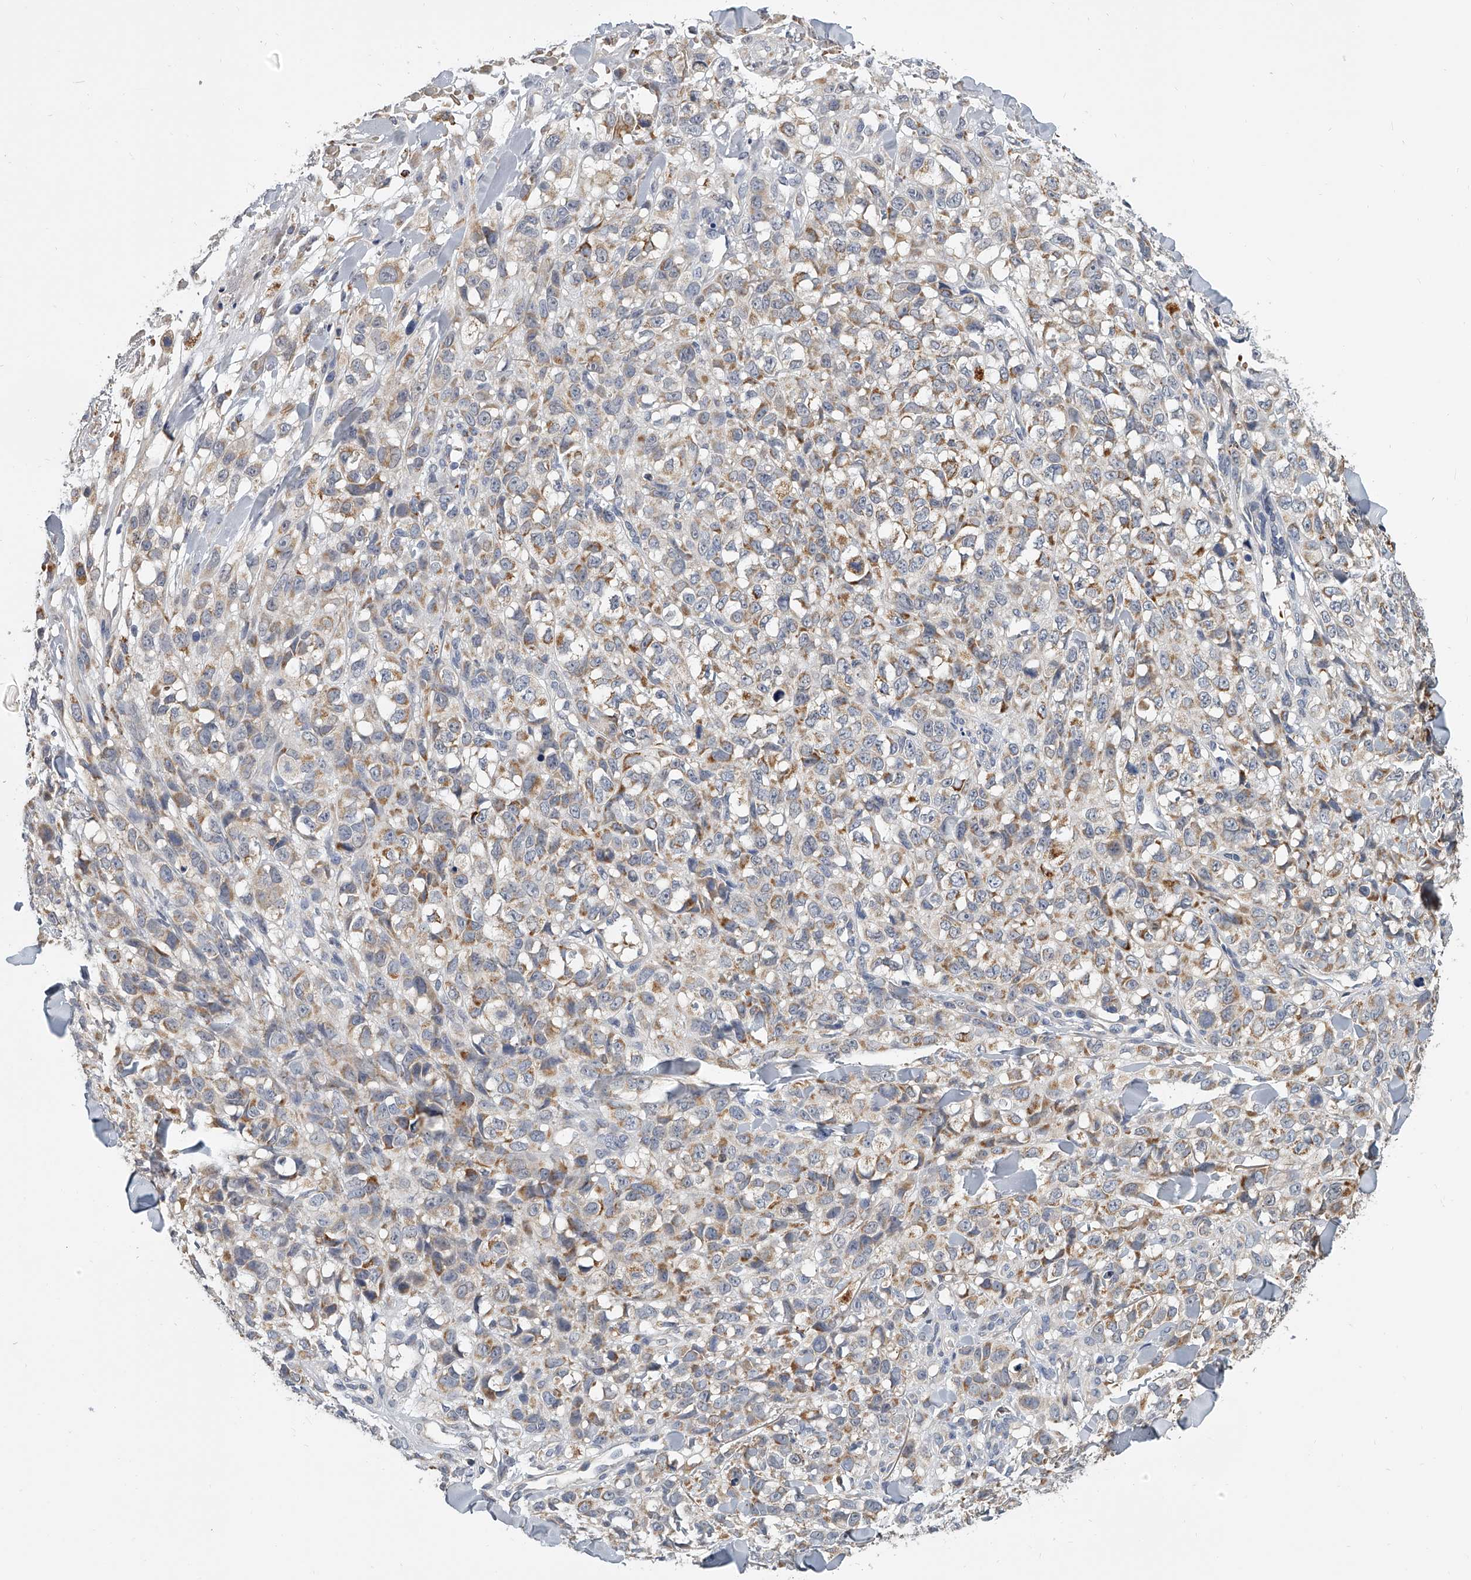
{"staining": {"intensity": "moderate", "quantity": "25%-75%", "location": "cytoplasmic/membranous"}, "tissue": "melanoma", "cell_type": "Tumor cells", "image_type": "cancer", "snomed": [{"axis": "morphology", "description": "Malignant melanoma, Metastatic site"}, {"axis": "topography", "description": "Skin"}], "caption": "The immunohistochemical stain labels moderate cytoplasmic/membranous expression in tumor cells of melanoma tissue.", "gene": "KLHL7", "patient": {"sex": "female", "age": 72}}